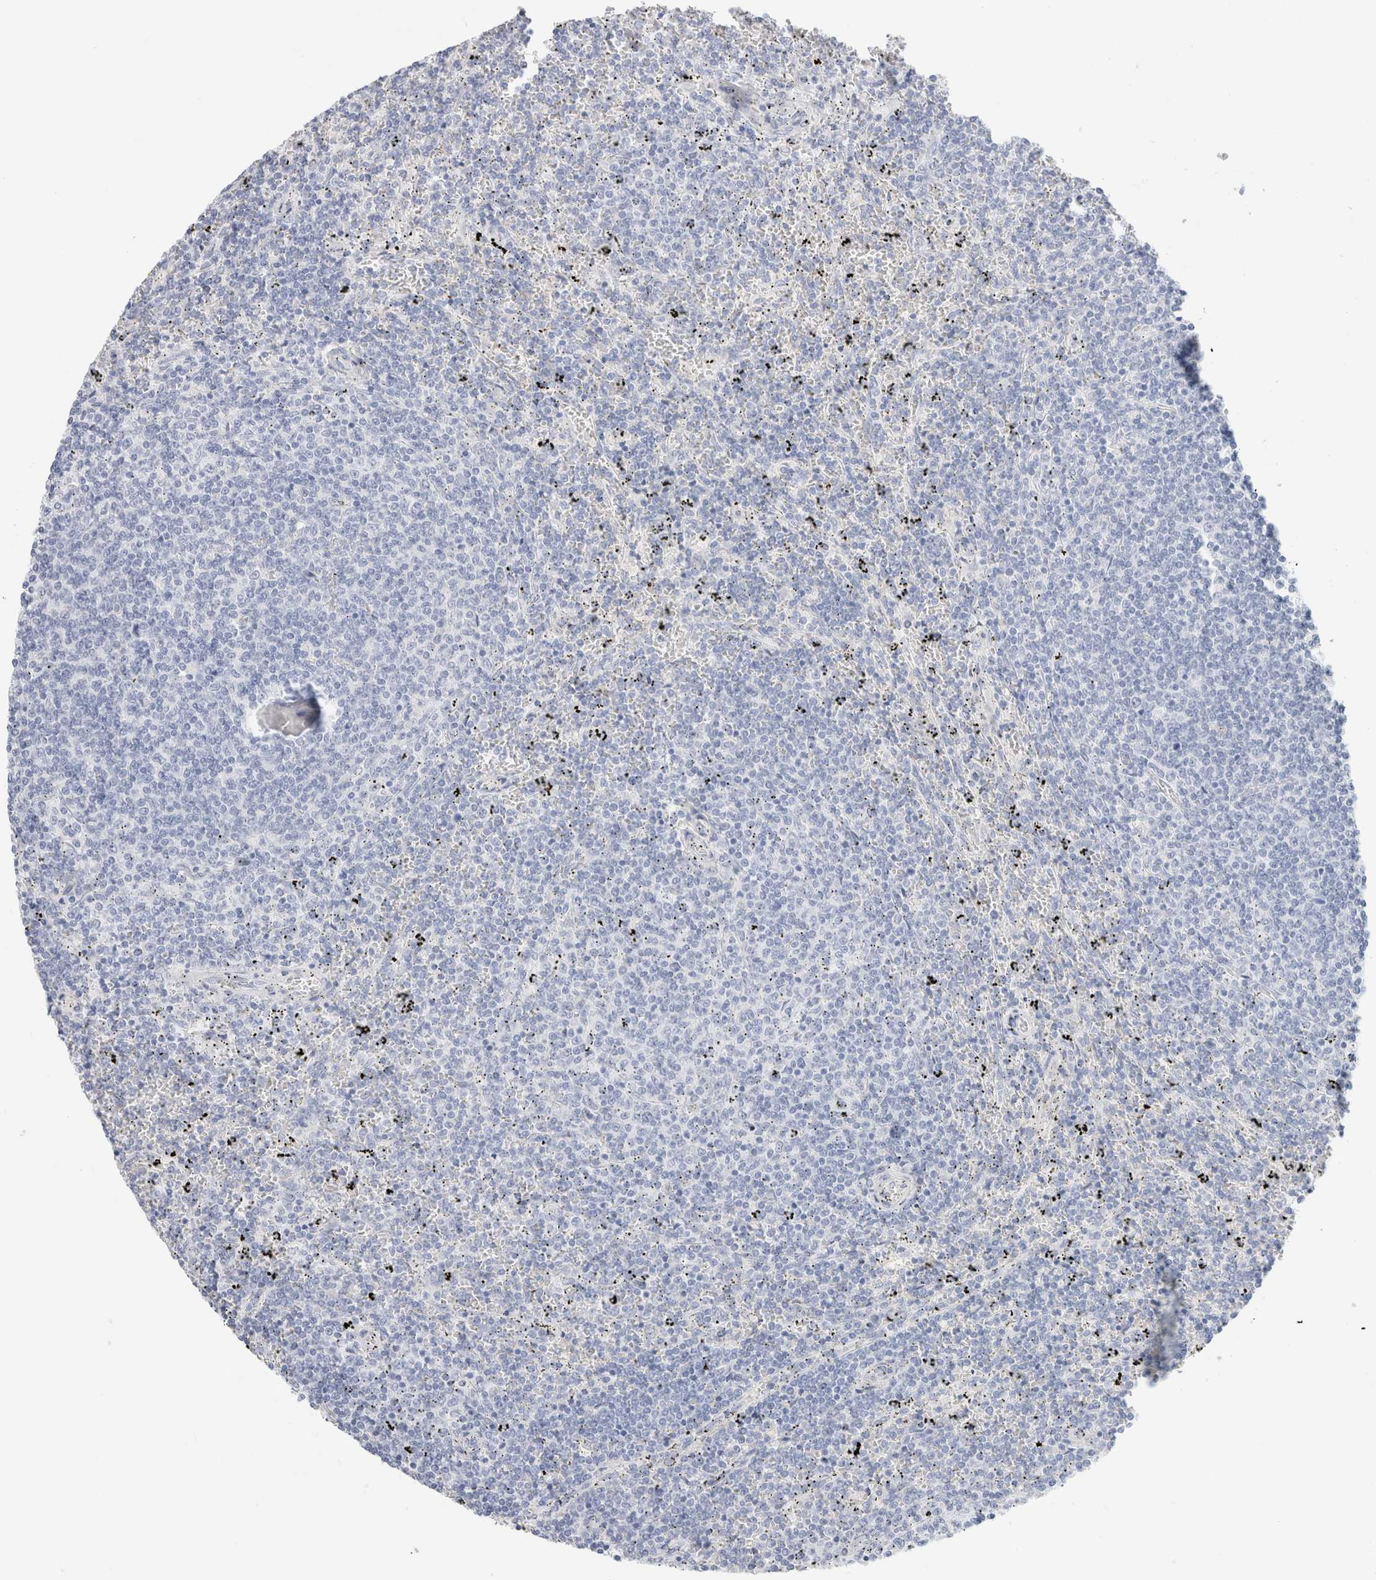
{"staining": {"intensity": "negative", "quantity": "none", "location": "none"}, "tissue": "lymphoma", "cell_type": "Tumor cells", "image_type": "cancer", "snomed": [{"axis": "morphology", "description": "Malignant lymphoma, non-Hodgkin's type, Low grade"}, {"axis": "topography", "description": "Spleen"}], "caption": "Protein analysis of lymphoma displays no significant positivity in tumor cells.", "gene": "RTN4", "patient": {"sex": "female", "age": 50}}